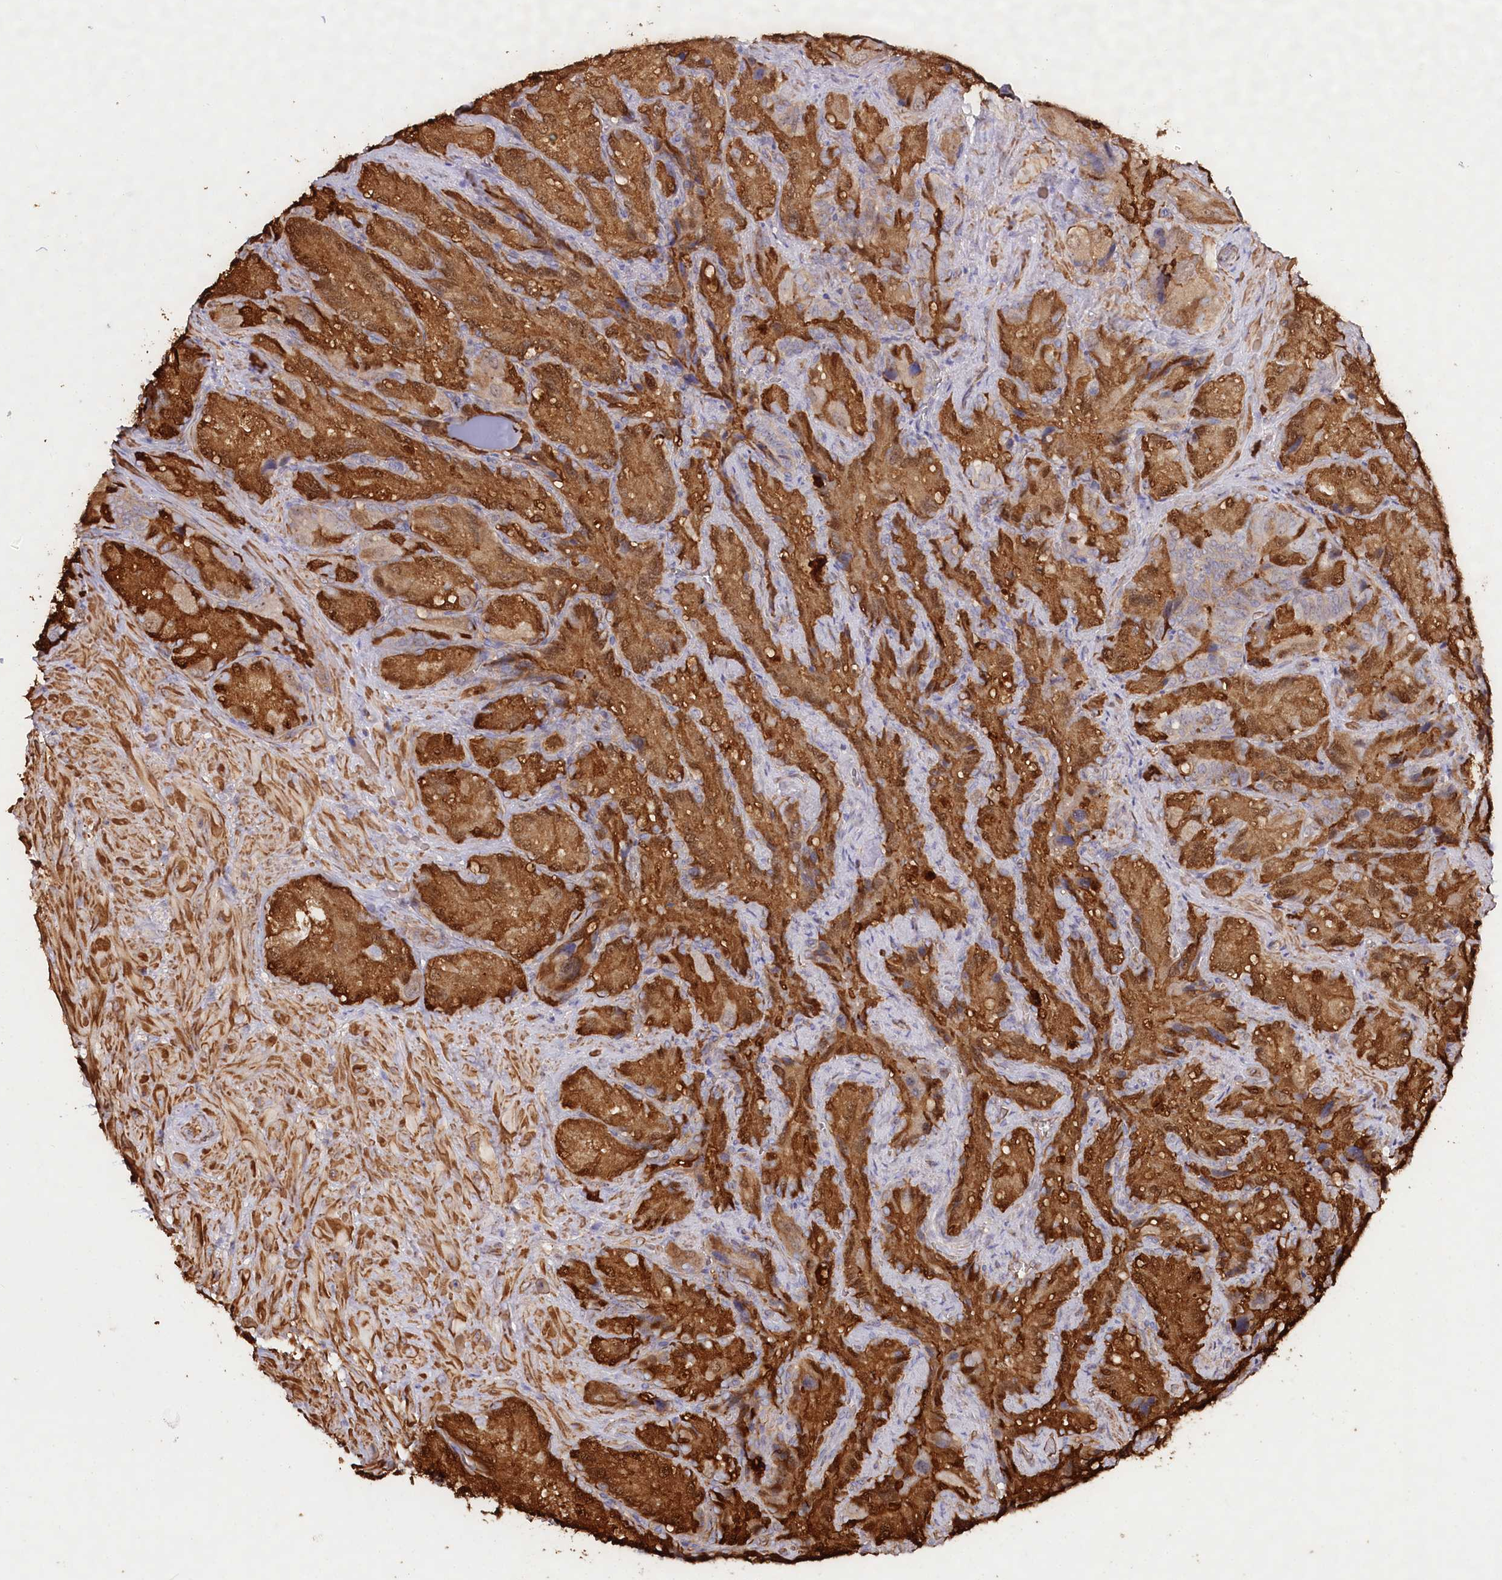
{"staining": {"intensity": "strong", "quantity": "25%-75%", "location": "cytoplasmic/membranous"}, "tissue": "seminal vesicle", "cell_type": "Glandular cells", "image_type": "normal", "snomed": [{"axis": "morphology", "description": "Normal tissue, NOS"}, {"axis": "topography", "description": "Seminal veicle"}], "caption": "IHC staining of unremarkable seminal vesicle, which reveals high levels of strong cytoplasmic/membranous staining in approximately 25%-75% of glandular cells indicating strong cytoplasmic/membranous protein staining. The staining was performed using DAB (3,3'-diaminobenzidine) (brown) for protein detection and nuclei were counterstained in hematoxylin (blue).", "gene": "WDR36", "patient": {"sex": "male", "age": 62}}